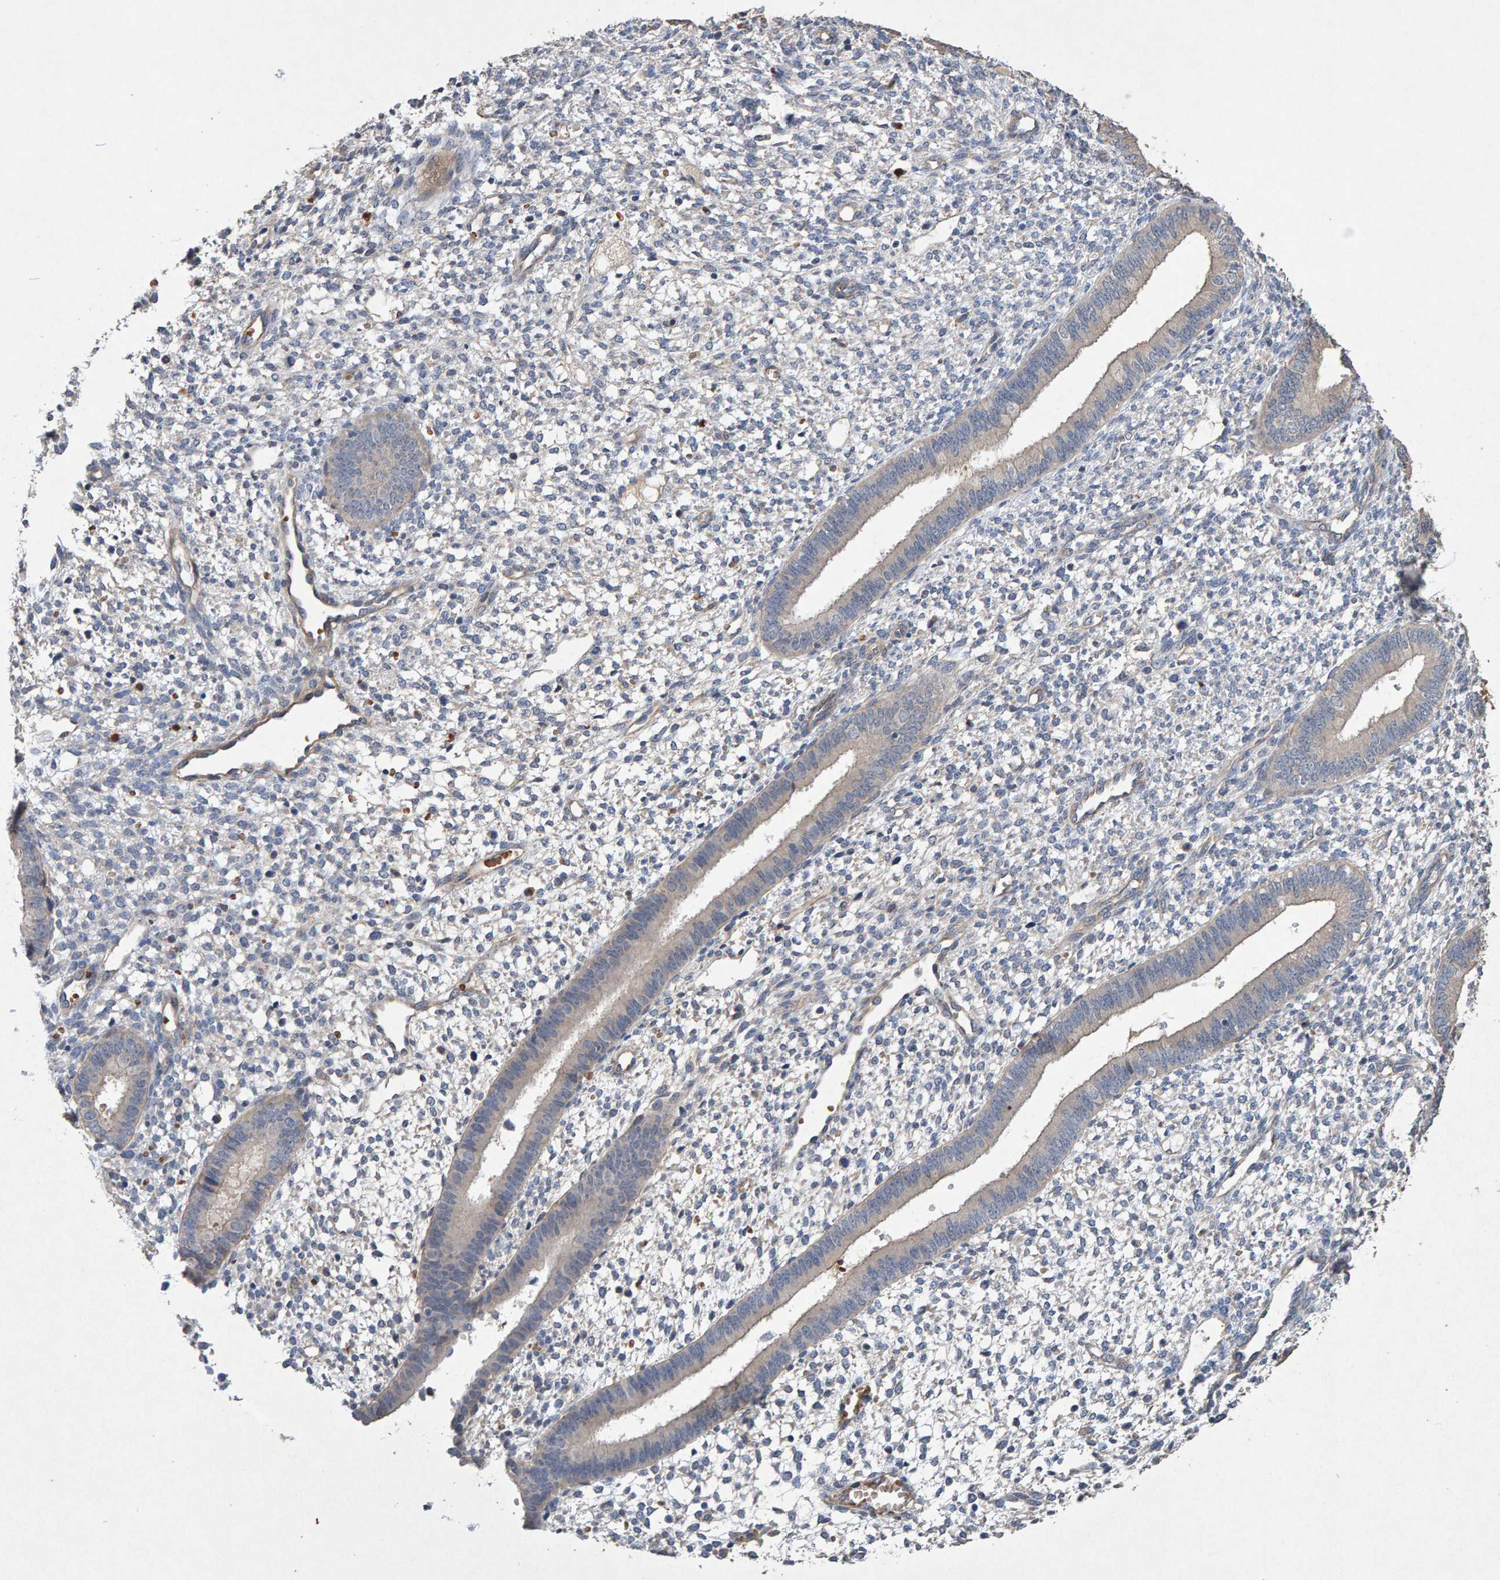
{"staining": {"intensity": "negative", "quantity": "none", "location": "none"}, "tissue": "endometrium", "cell_type": "Cells in endometrial stroma", "image_type": "normal", "snomed": [{"axis": "morphology", "description": "Normal tissue, NOS"}, {"axis": "topography", "description": "Endometrium"}], "caption": "This is an immunohistochemistry micrograph of unremarkable endometrium. There is no positivity in cells in endometrial stroma.", "gene": "EFR3A", "patient": {"sex": "female", "age": 46}}